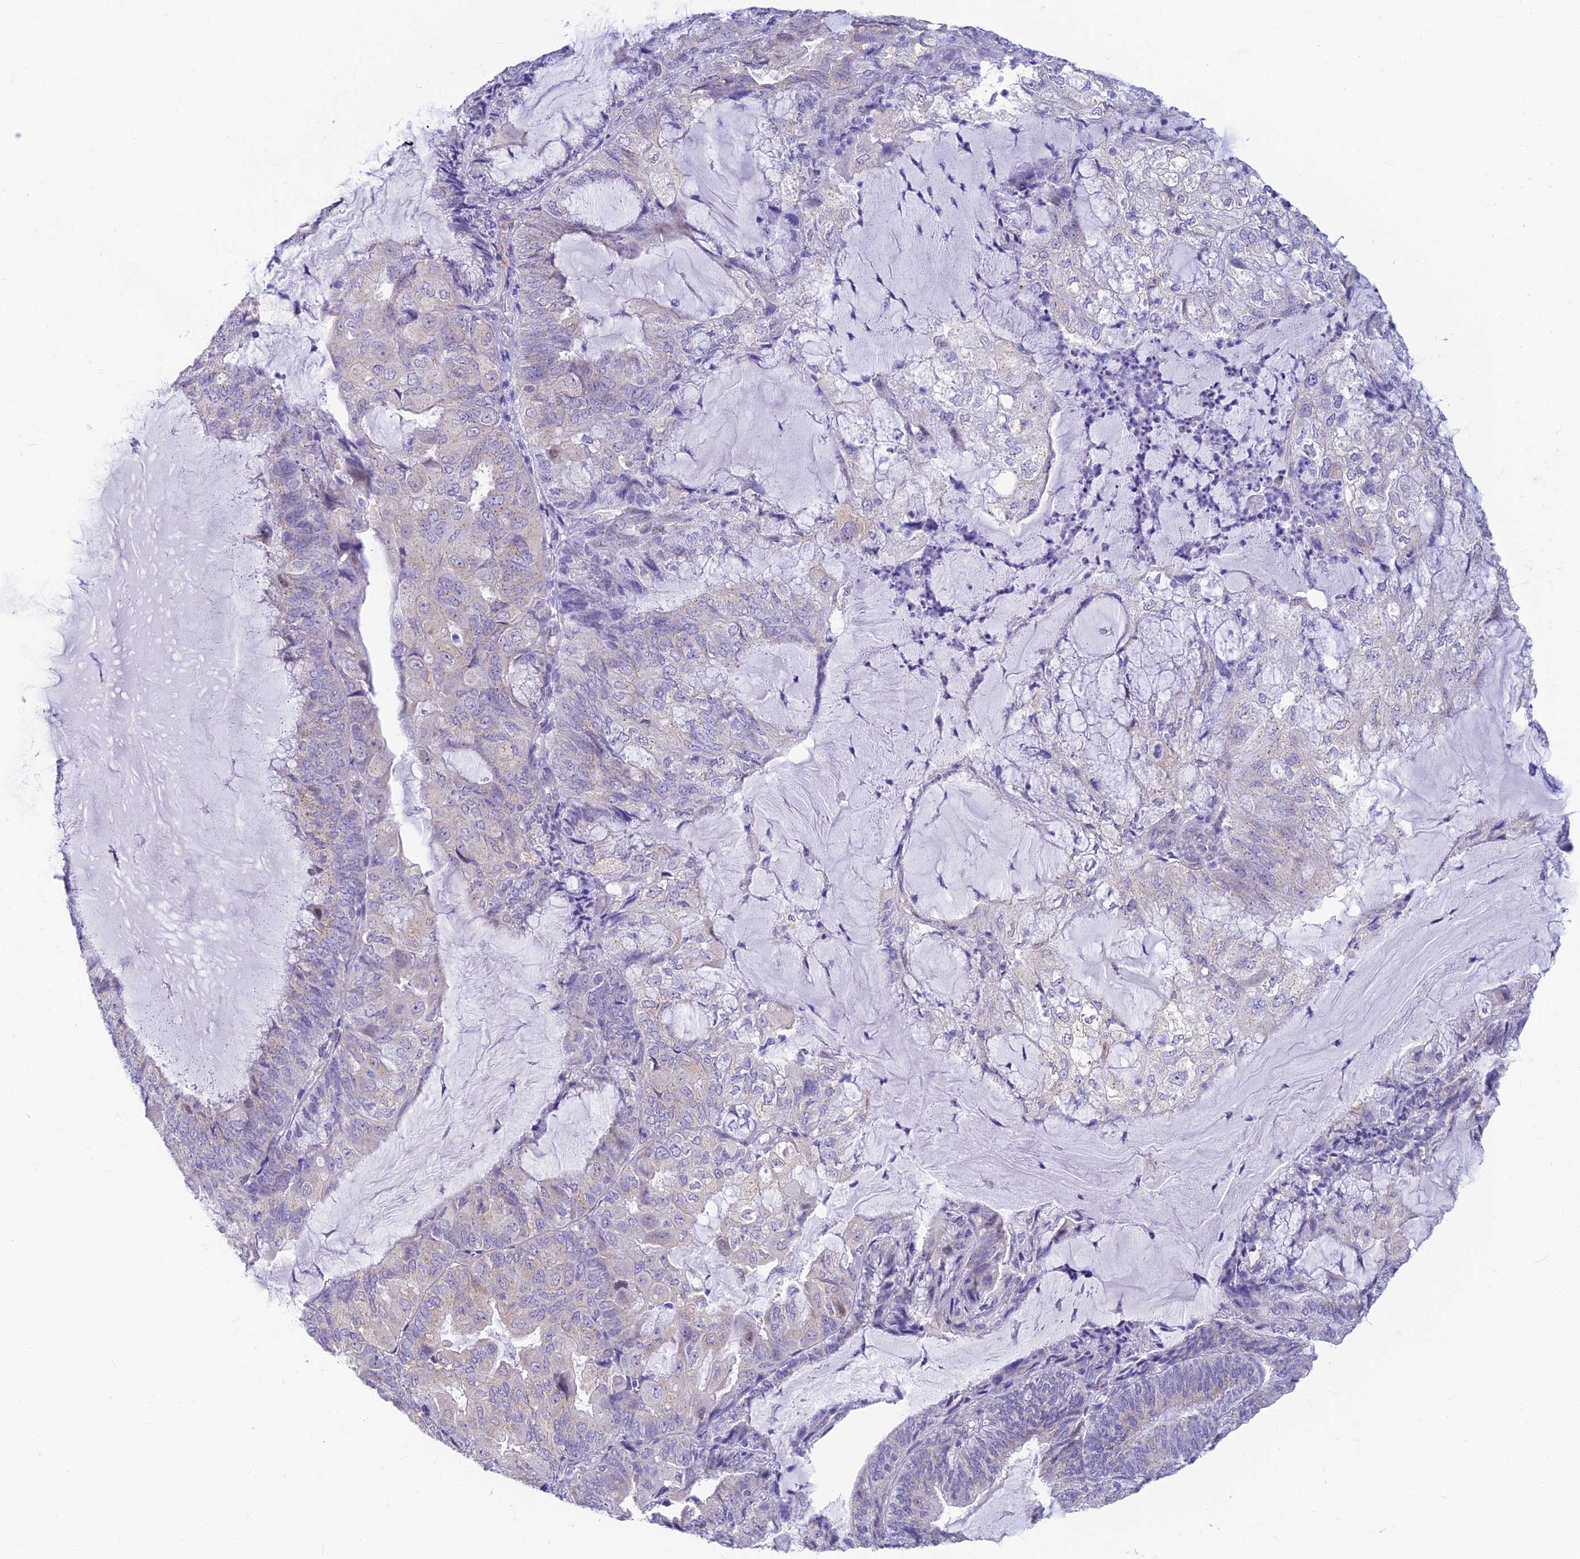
{"staining": {"intensity": "weak", "quantity": "<25%", "location": "cytoplasmic/membranous"}, "tissue": "endometrial cancer", "cell_type": "Tumor cells", "image_type": "cancer", "snomed": [{"axis": "morphology", "description": "Adenocarcinoma, NOS"}, {"axis": "topography", "description": "Endometrium"}], "caption": "IHC histopathology image of neoplastic tissue: human endometrial cancer stained with DAB (3,3'-diaminobenzidine) displays no significant protein positivity in tumor cells.", "gene": "INKA1", "patient": {"sex": "female", "age": 81}}